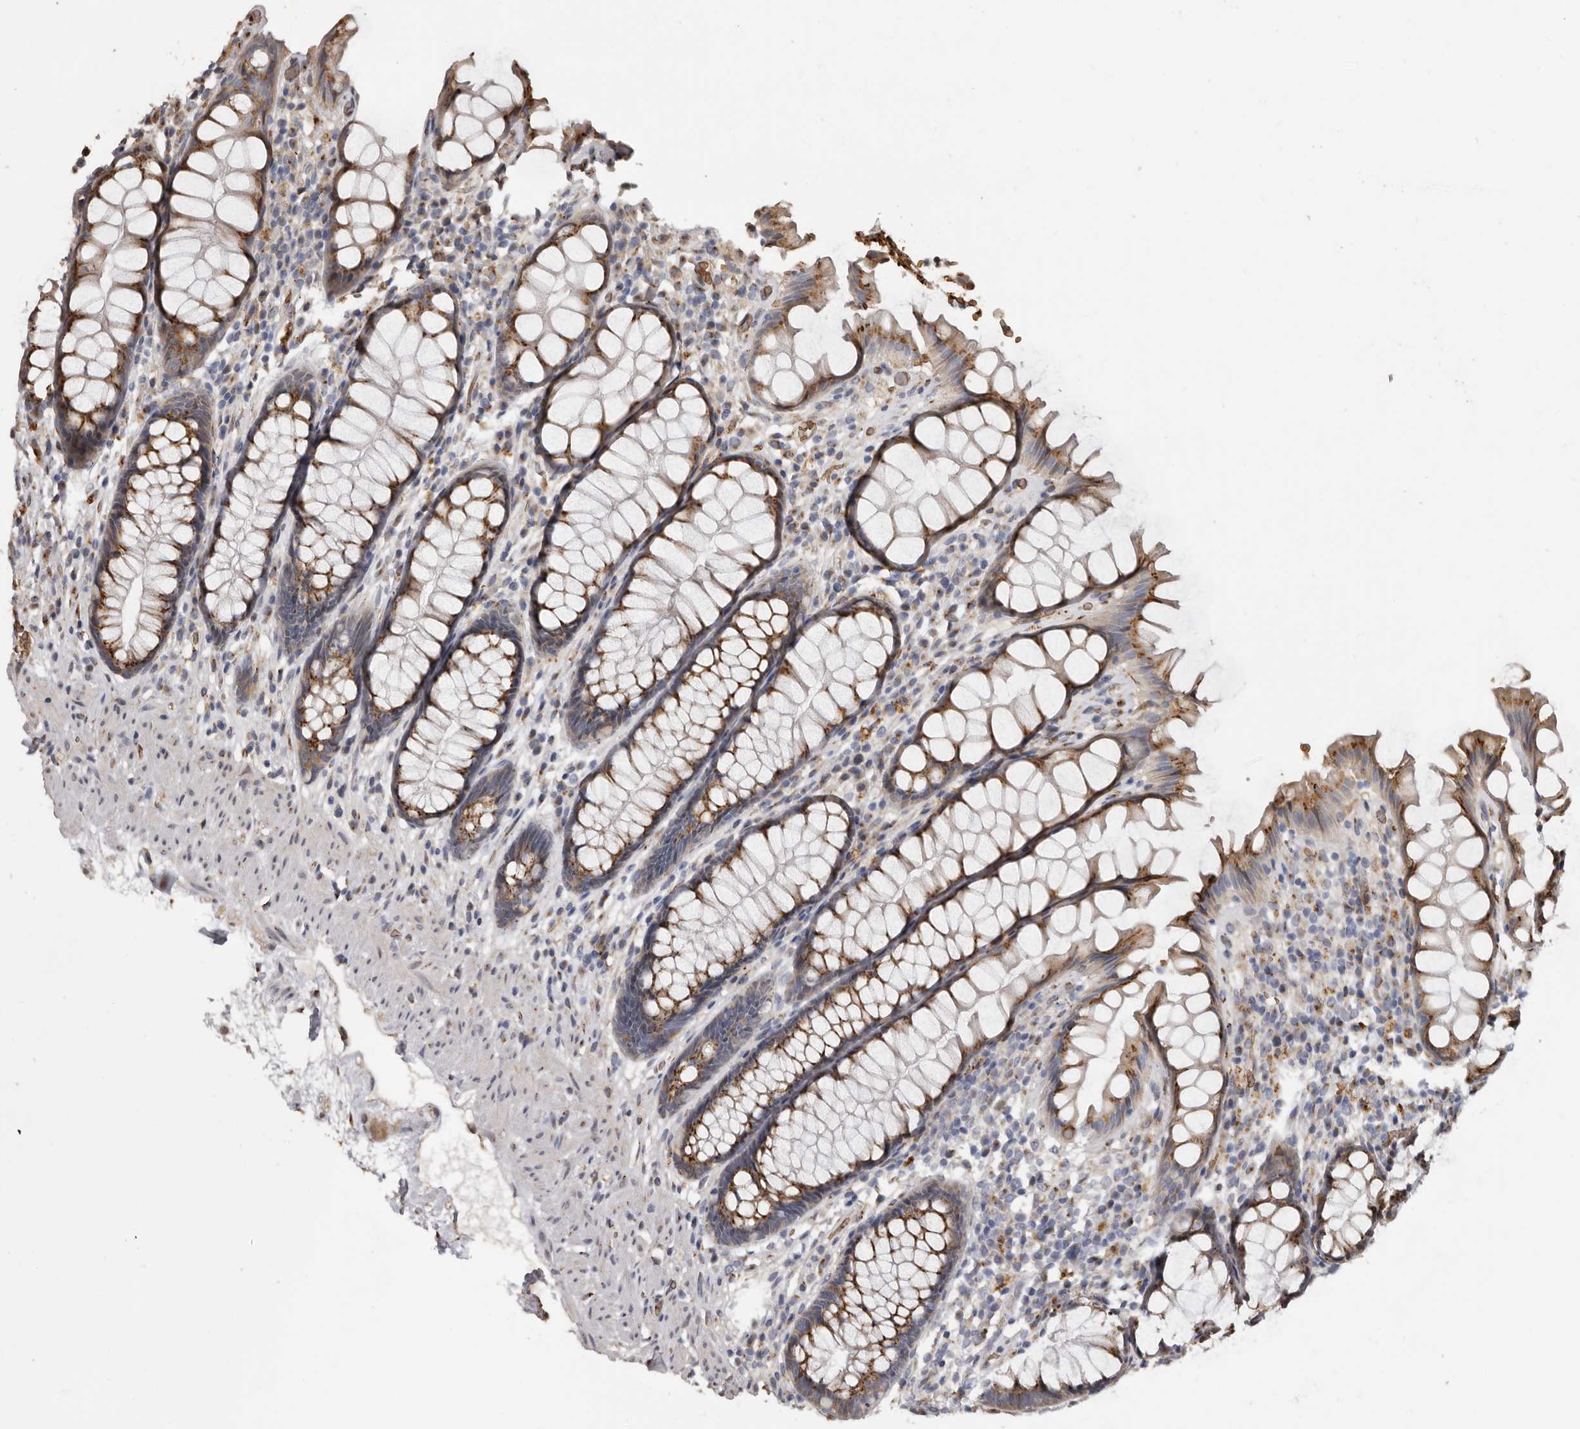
{"staining": {"intensity": "moderate", "quantity": ">75%", "location": "cytoplasmic/membranous"}, "tissue": "rectum", "cell_type": "Glandular cells", "image_type": "normal", "snomed": [{"axis": "morphology", "description": "Normal tissue, NOS"}, {"axis": "topography", "description": "Rectum"}], "caption": "High-magnification brightfield microscopy of normal rectum stained with DAB (brown) and counterstained with hematoxylin (blue). glandular cells exhibit moderate cytoplasmic/membranous positivity is appreciated in about>75% of cells. The staining was performed using DAB (3,3'-diaminobenzidine), with brown indicating positive protein expression. Nuclei are stained blue with hematoxylin.", "gene": "ENTREP1", "patient": {"sex": "male", "age": 64}}